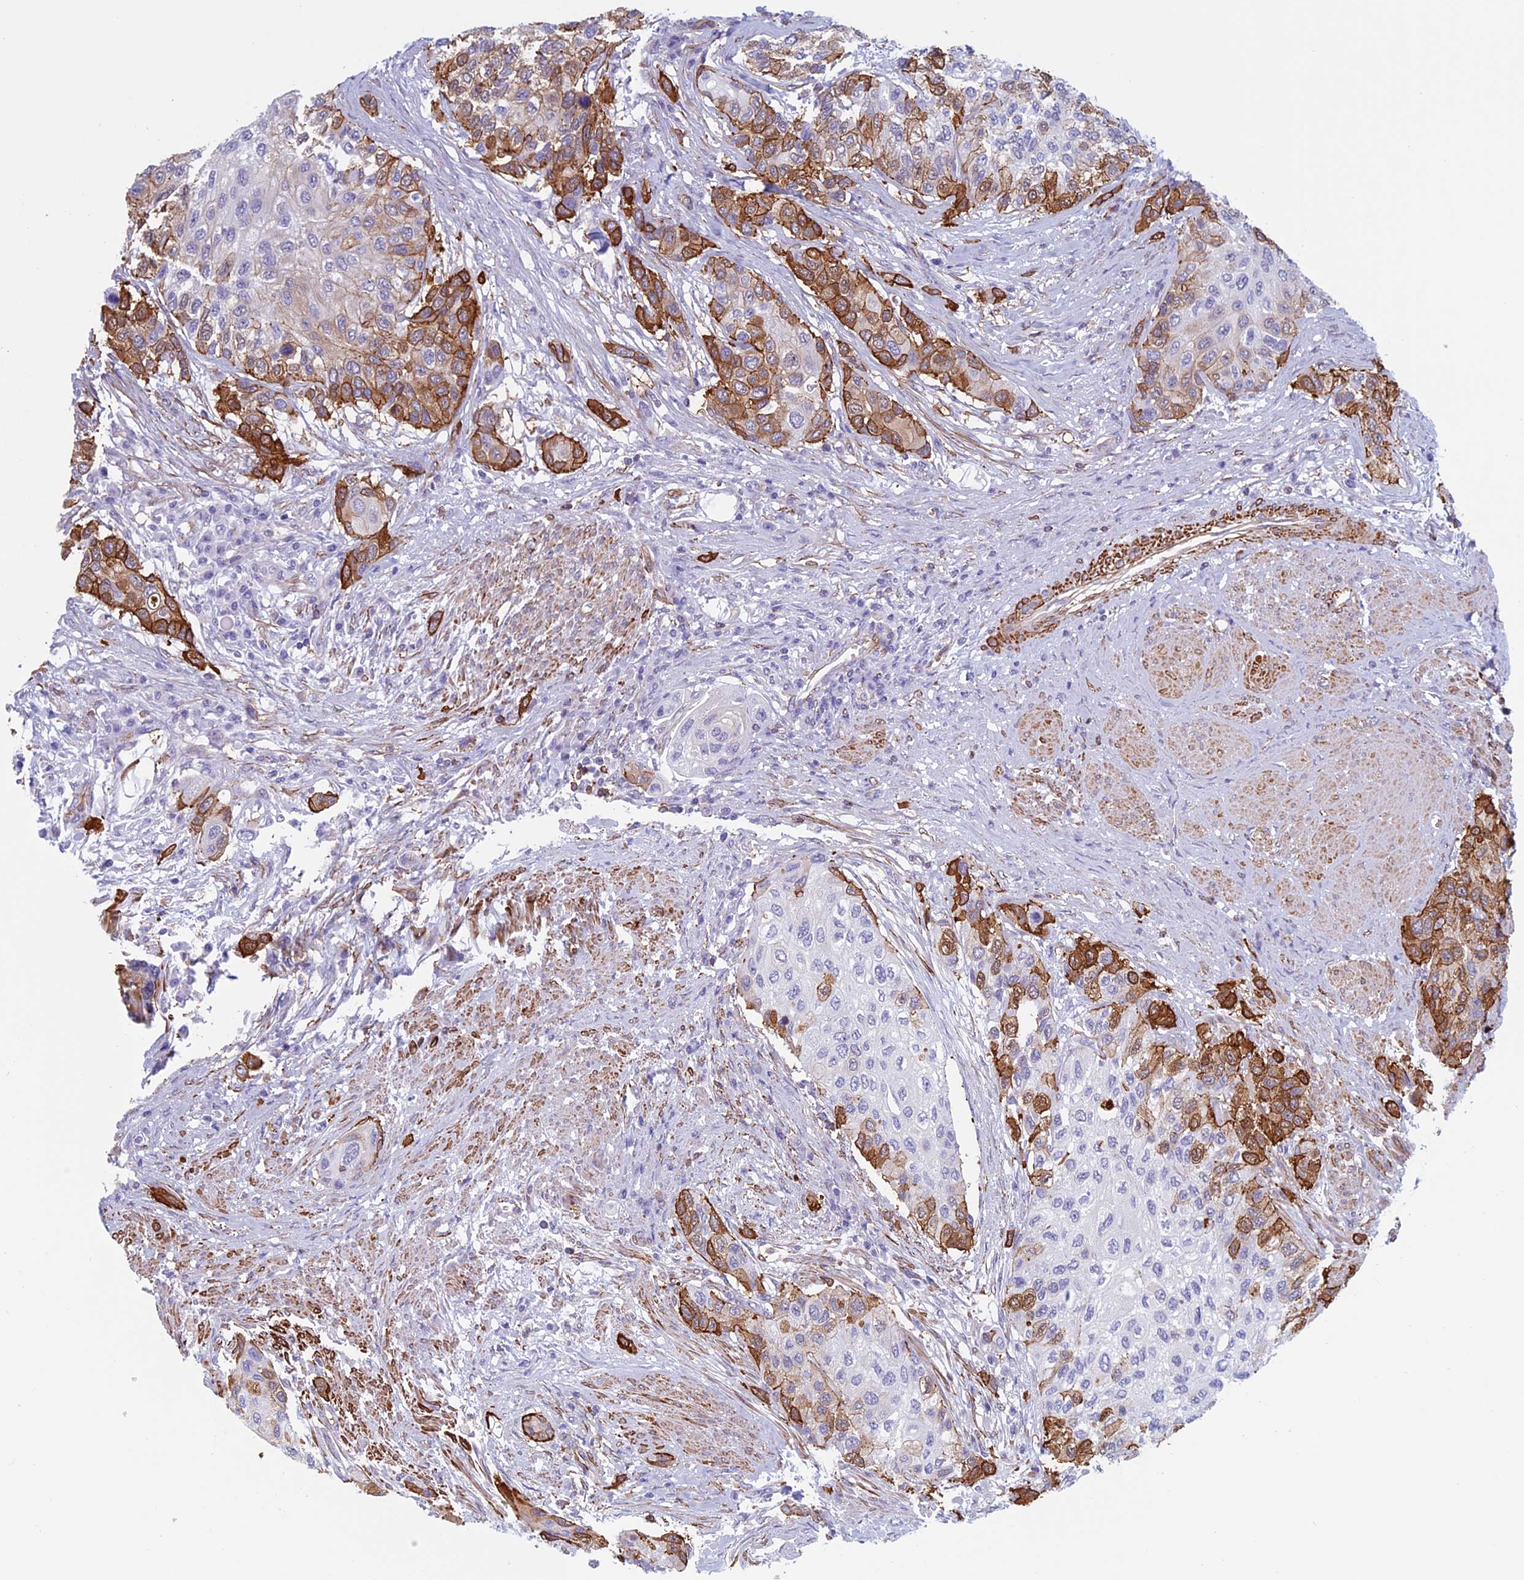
{"staining": {"intensity": "moderate", "quantity": "25%-75%", "location": "cytoplasmic/membranous,nuclear"}, "tissue": "urothelial cancer", "cell_type": "Tumor cells", "image_type": "cancer", "snomed": [{"axis": "morphology", "description": "Urothelial carcinoma, High grade"}, {"axis": "topography", "description": "Urinary bladder"}], "caption": "Immunohistochemistry (DAB) staining of urothelial cancer displays moderate cytoplasmic/membranous and nuclear protein staining in about 25%-75% of tumor cells. (Stains: DAB (3,3'-diaminobenzidine) in brown, nuclei in blue, Microscopy: brightfield microscopy at high magnification).", "gene": "ANGPTL2", "patient": {"sex": "female", "age": 56}}